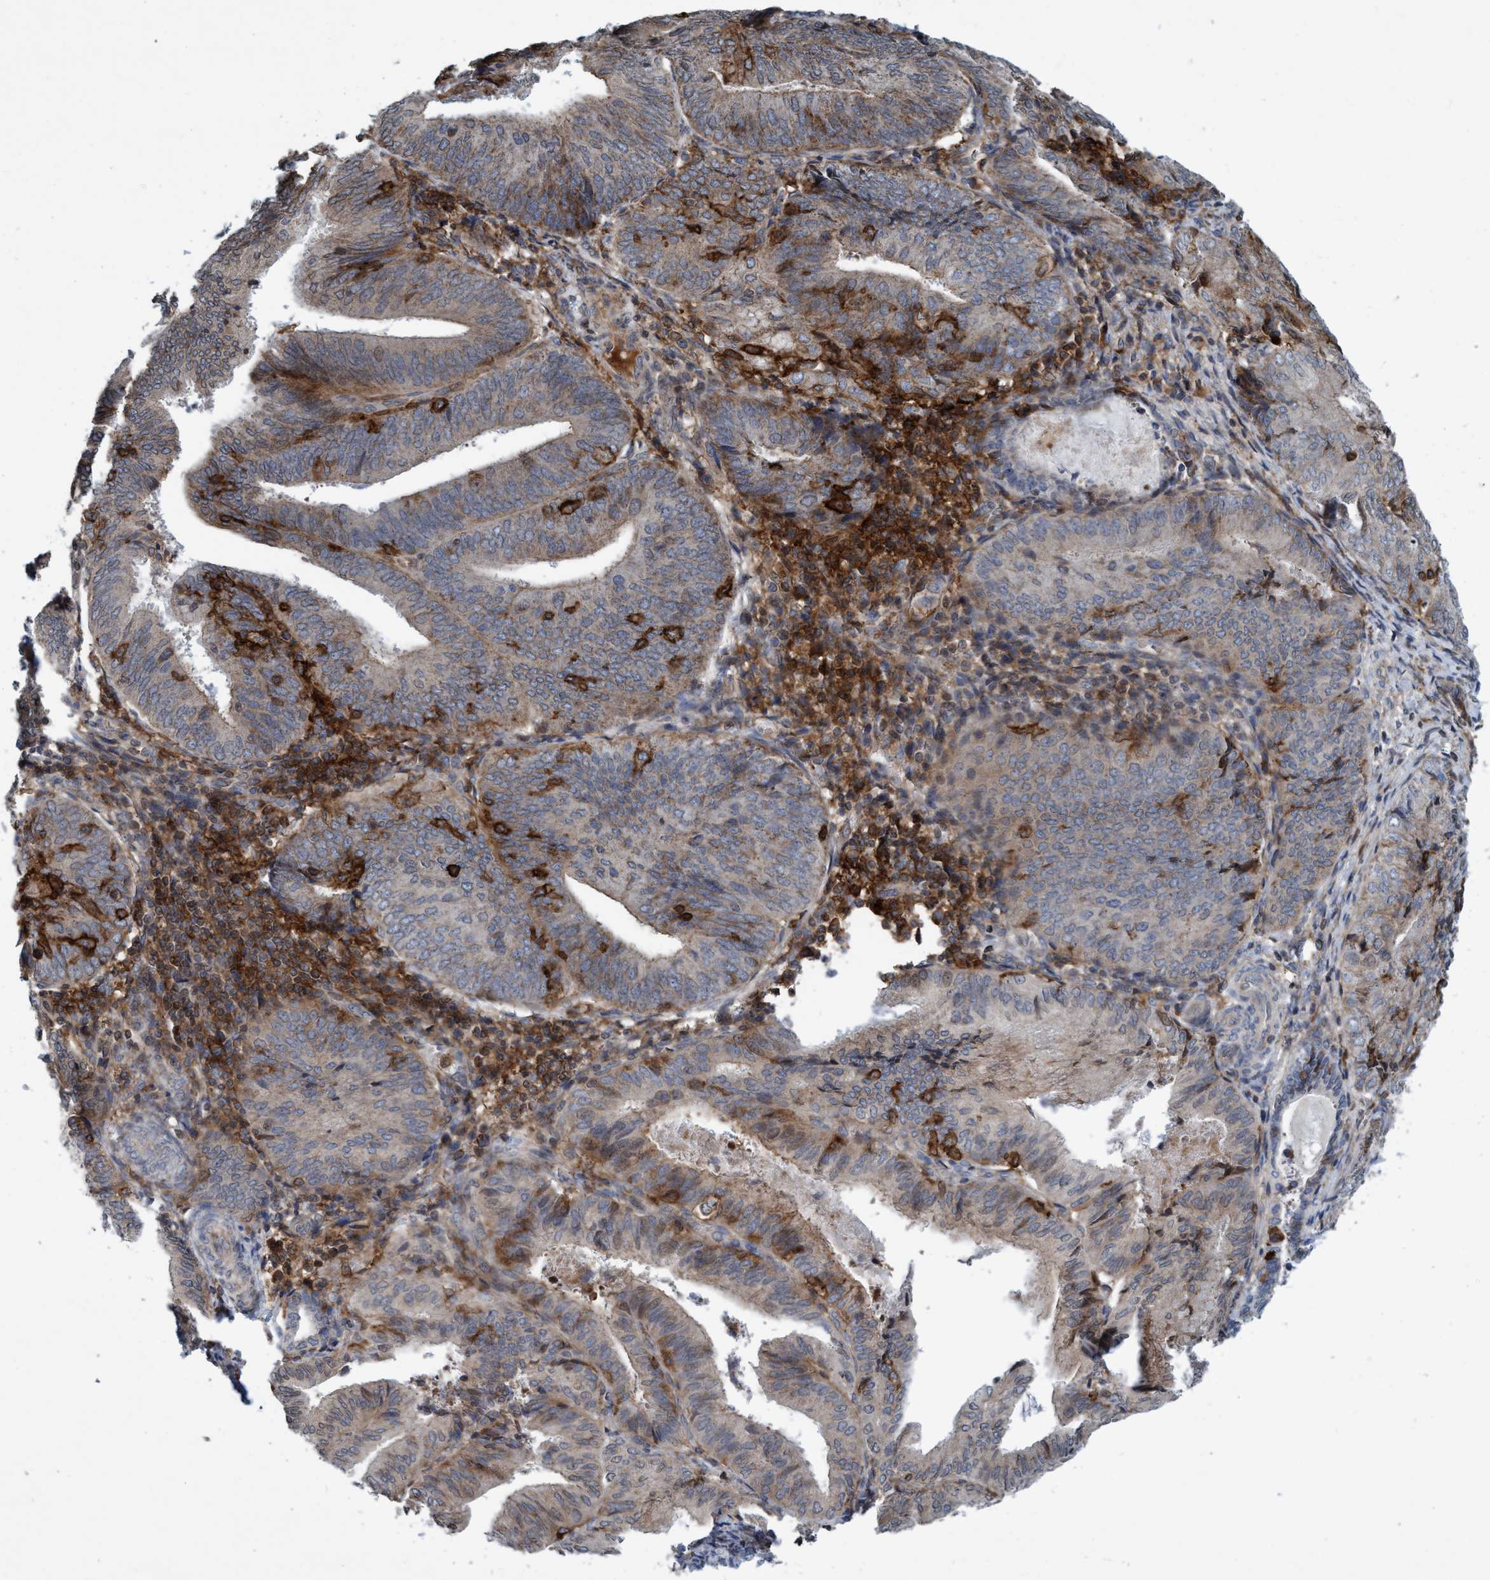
{"staining": {"intensity": "moderate", "quantity": "<25%", "location": "cytoplasmic/membranous"}, "tissue": "endometrial cancer", "cell_type": "Tumor cells", "image_type": "cancer", "snomed": [{"axis": "morphology", "description": "Adenocarcinoma, NOS"}, {"axis": "topography", "description": "Endometrium"}], "caption": "Immunohistochemistry (DAB (3,3'-diaminobenzidine)) staining of human endometrial cancer reveals moderate cytoplasmic/membranous protein staining in about <25% of tumor cells.", "gene": "SLC16A3", "patient": {"sex": "female", "age": 81}}